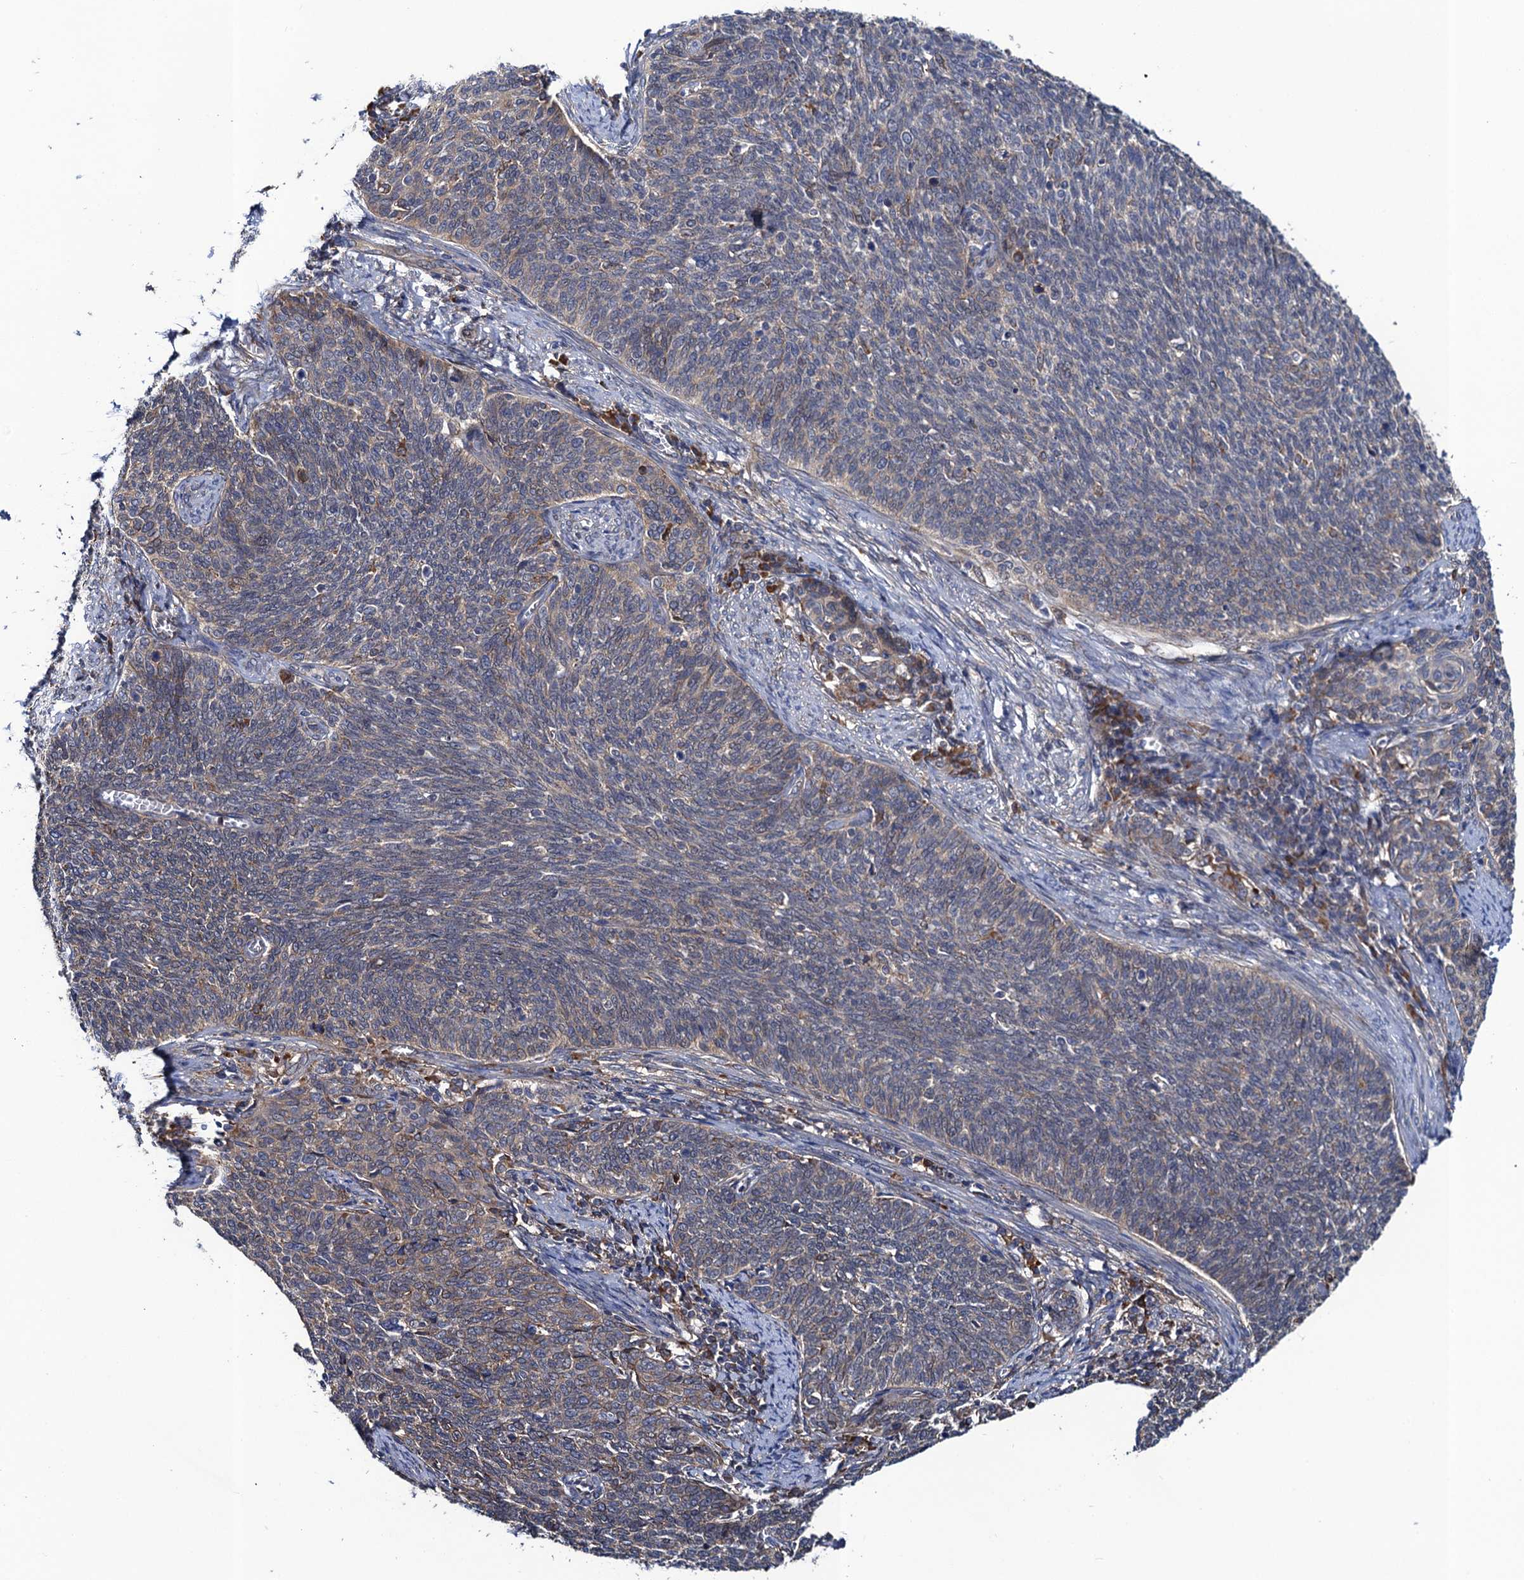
{"staining": {"intensity": "weak", "quantity": "<25%", "location": "cytoplasmic/membranous"}, "tissue": "cervical cancer", "cell_type": "Tumor cells", "image_type": "cancer", "snomed": [{"axis": "morphology", "description": "Squamous cell carcinoma, NOS"}, {"axis": "topography", "description": "Cervix"}], "caption": "Image shows no significant protein expression in tumor cells of cervical cancer. (Stains: DAB (3,3'-diaminobenzidine) IHC with hematoxylin counter stain, Microscopy: brightfield microscopy at high magnification).", "gene": "PGLS", "patient": {"sex": "female", "age": 39}}